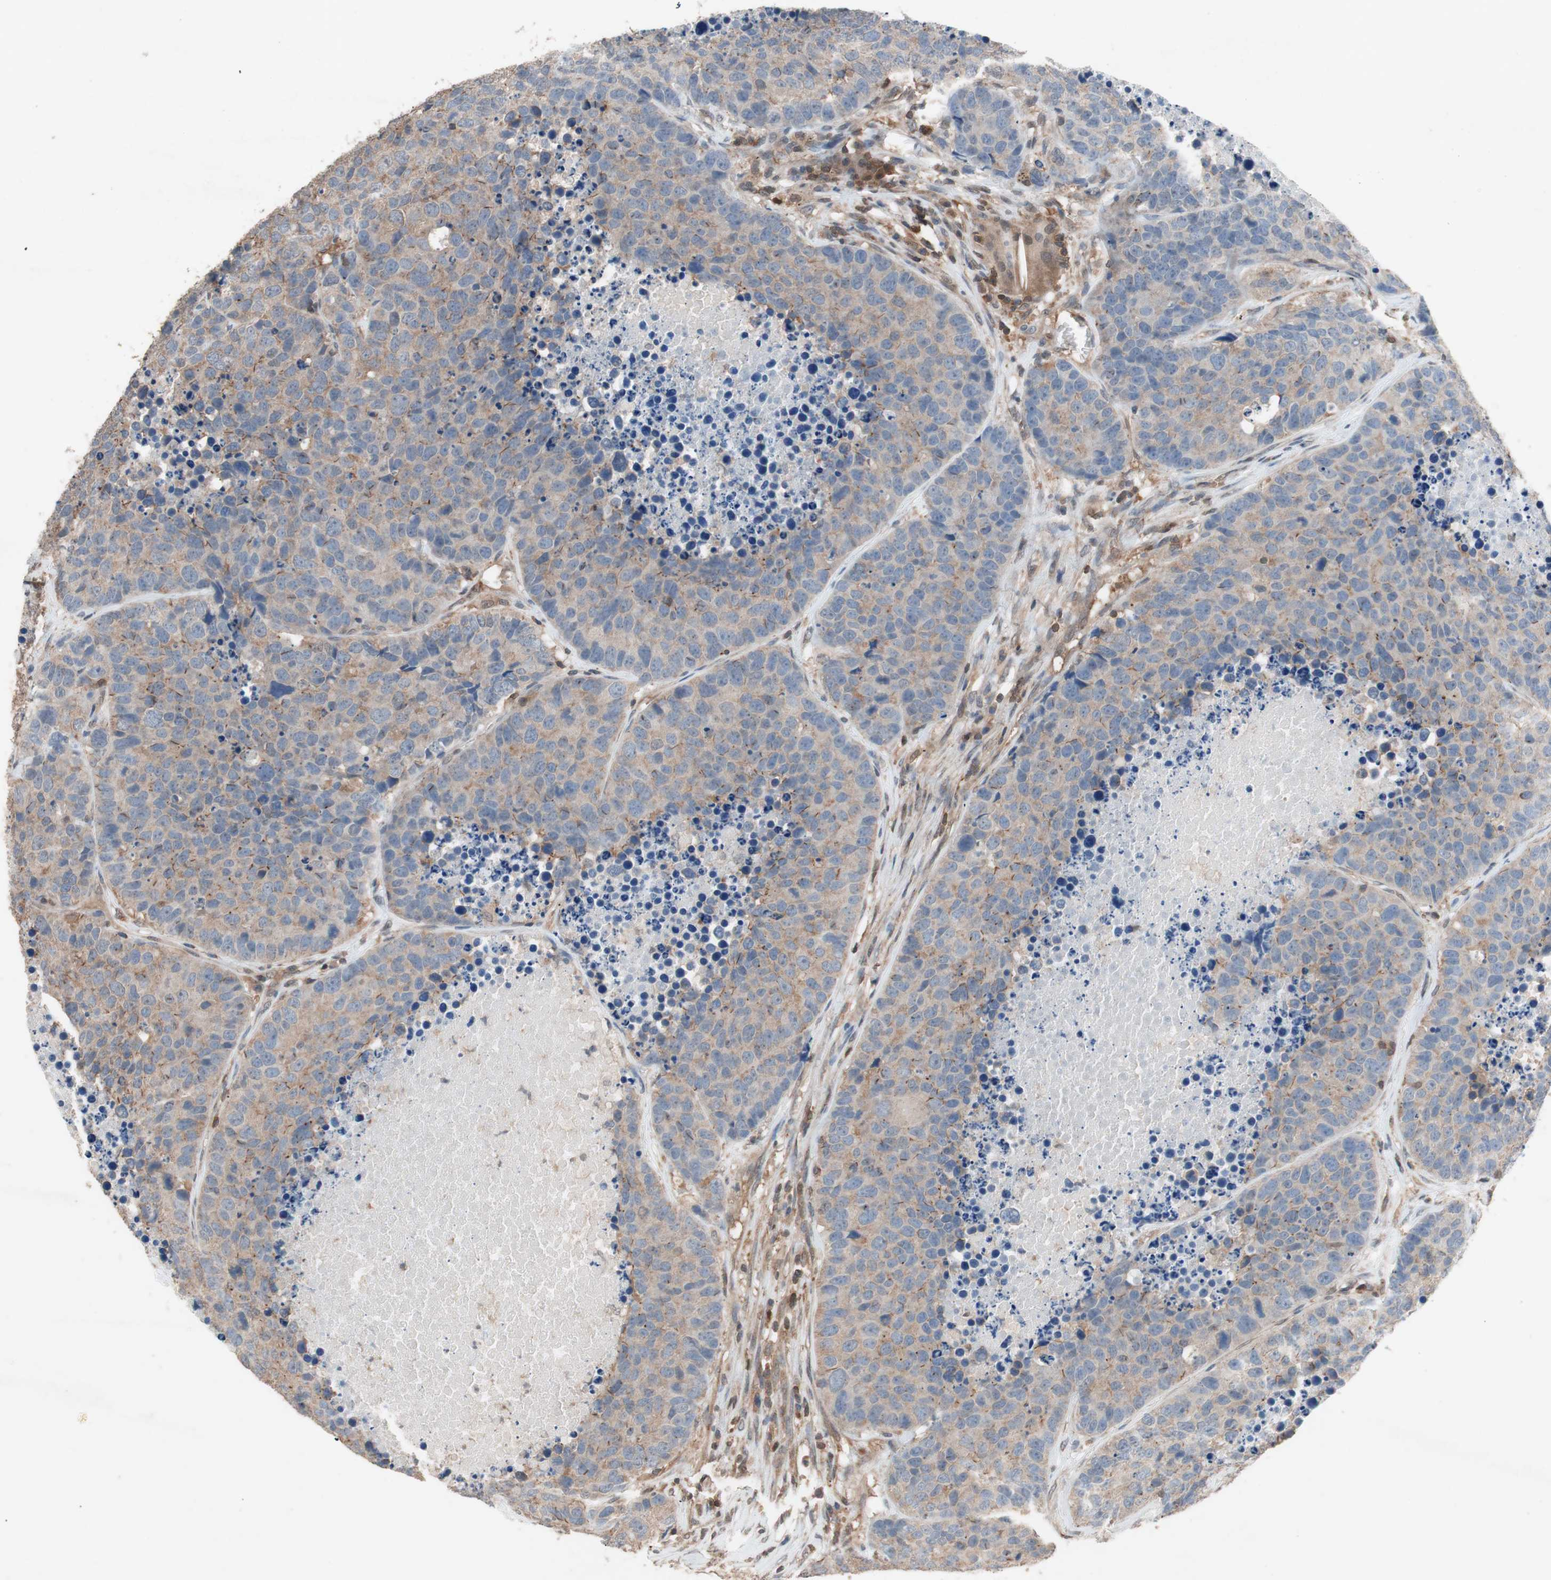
{"staining": {"intensity": "weak", "quantity": ">75%", "location": "cytoplasmic/membranous"}, "tissue": "carcinoid", "cell_type": "Tumor cells", "image_type": "cancer", "snomed": [{"axis": "morphology", "description": "Carcinoid, malignant, NOS"}, {"axis": "topography", "description": "Lung"}], "caption": "This histopathology image exhibits immunohistochemistry (IHC) staining of carcinoid, with low weak cytoplasmic/membranous staining in about >75% of tumor cells.", "gene": "GALT", "patient": {"sex": "male", "age": 60}}